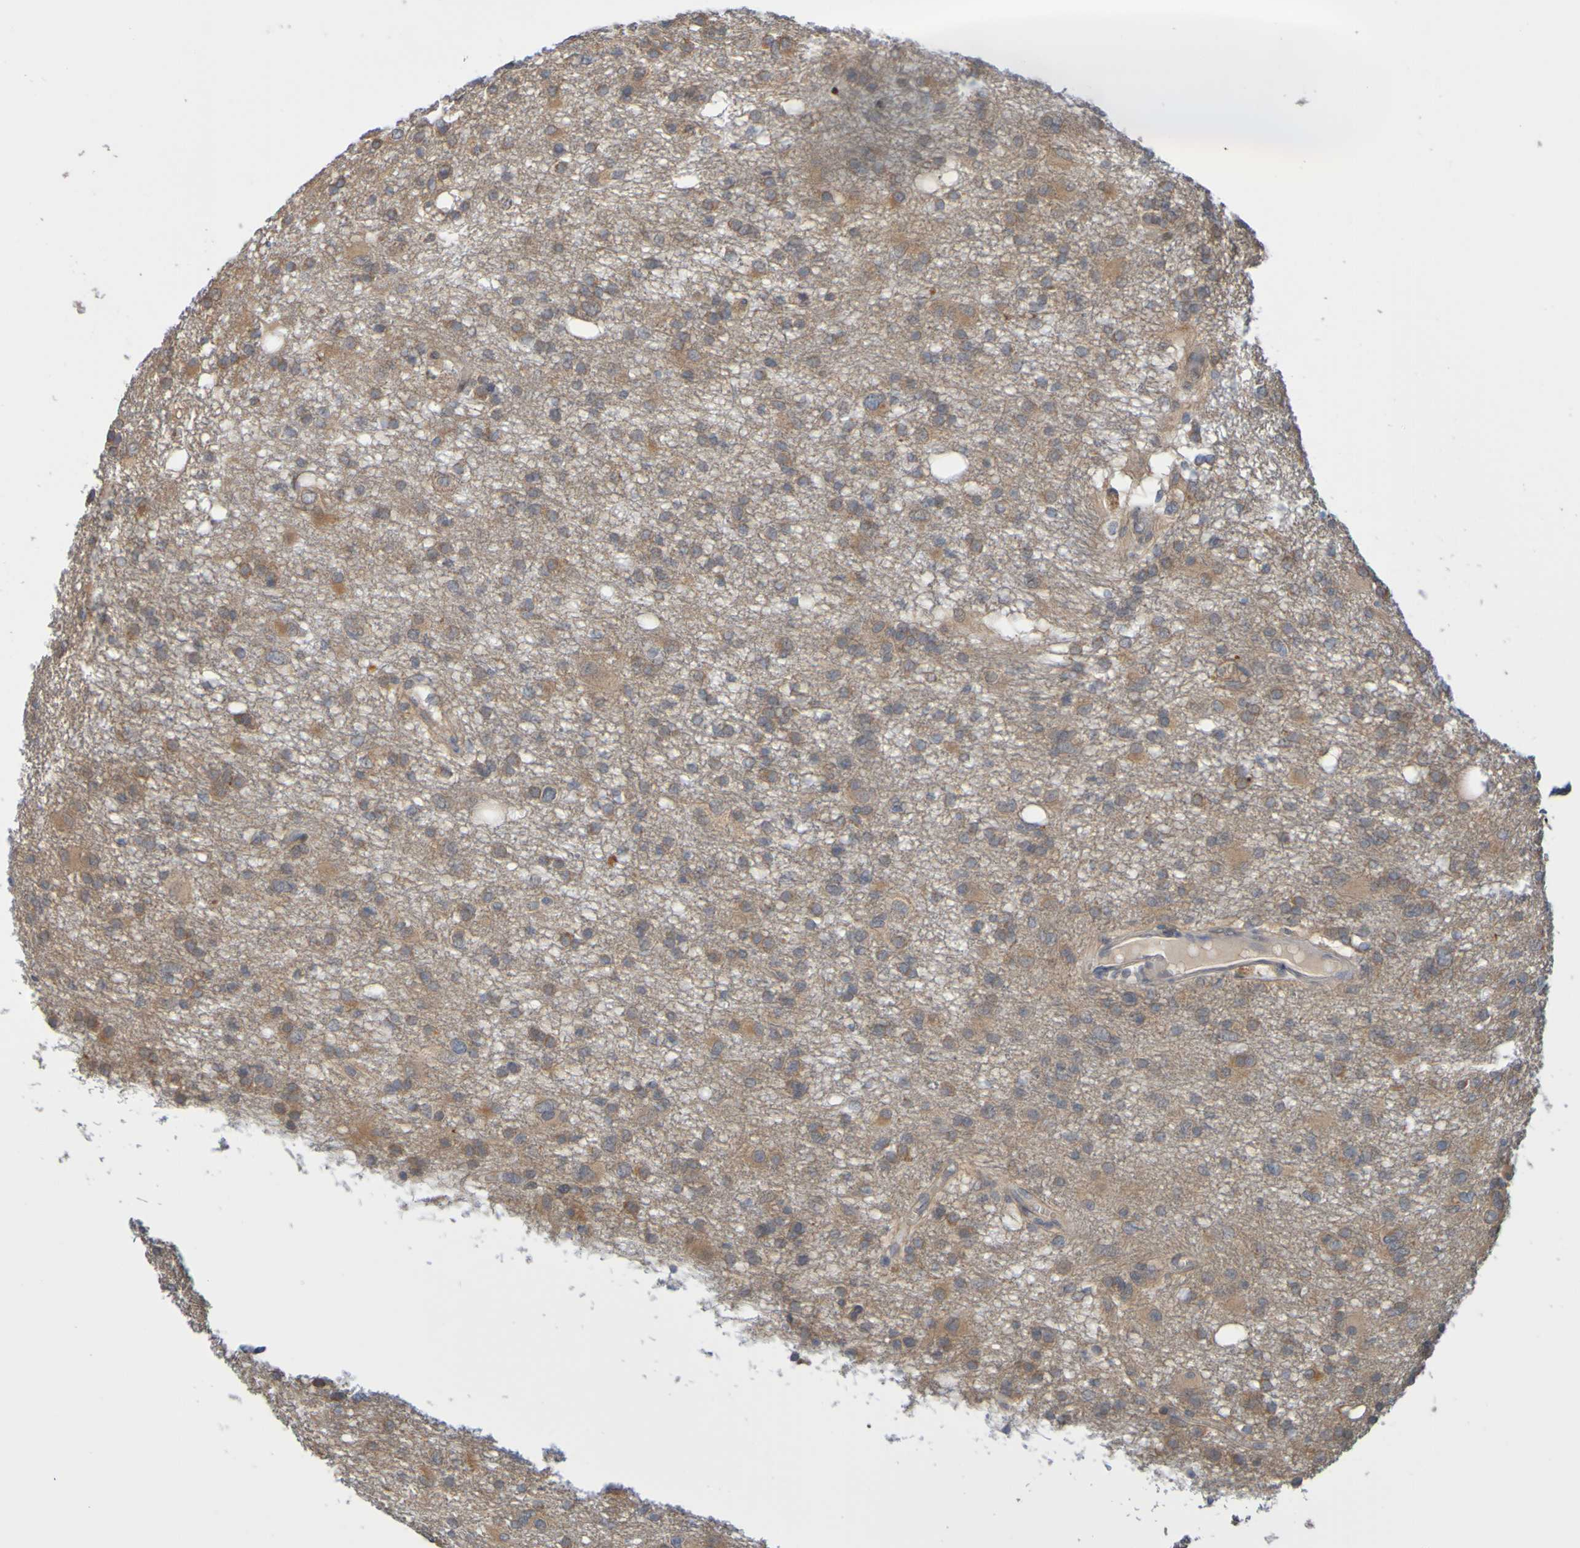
{"staining": {"intensity": "moderate", "quantity": ">75%", "location": "cytoplasmic/membranous"}, "tissue": "glioma", "cell_type": "Tumor cells", "image_type": "cancer", "snomed": [{"axis": "morphology", "description": "Glioma, malignant, High grade"}, {"axis": "topography", "description": "Brain"}], "caption": "Protein analysis of malignant glioma (high-grade) tissue displays moderate cytoplasmic/membranous positivity in about >75% of tumor cells.", "gene": "NAV2", "patient": {"sex": "female", "age": 59}}